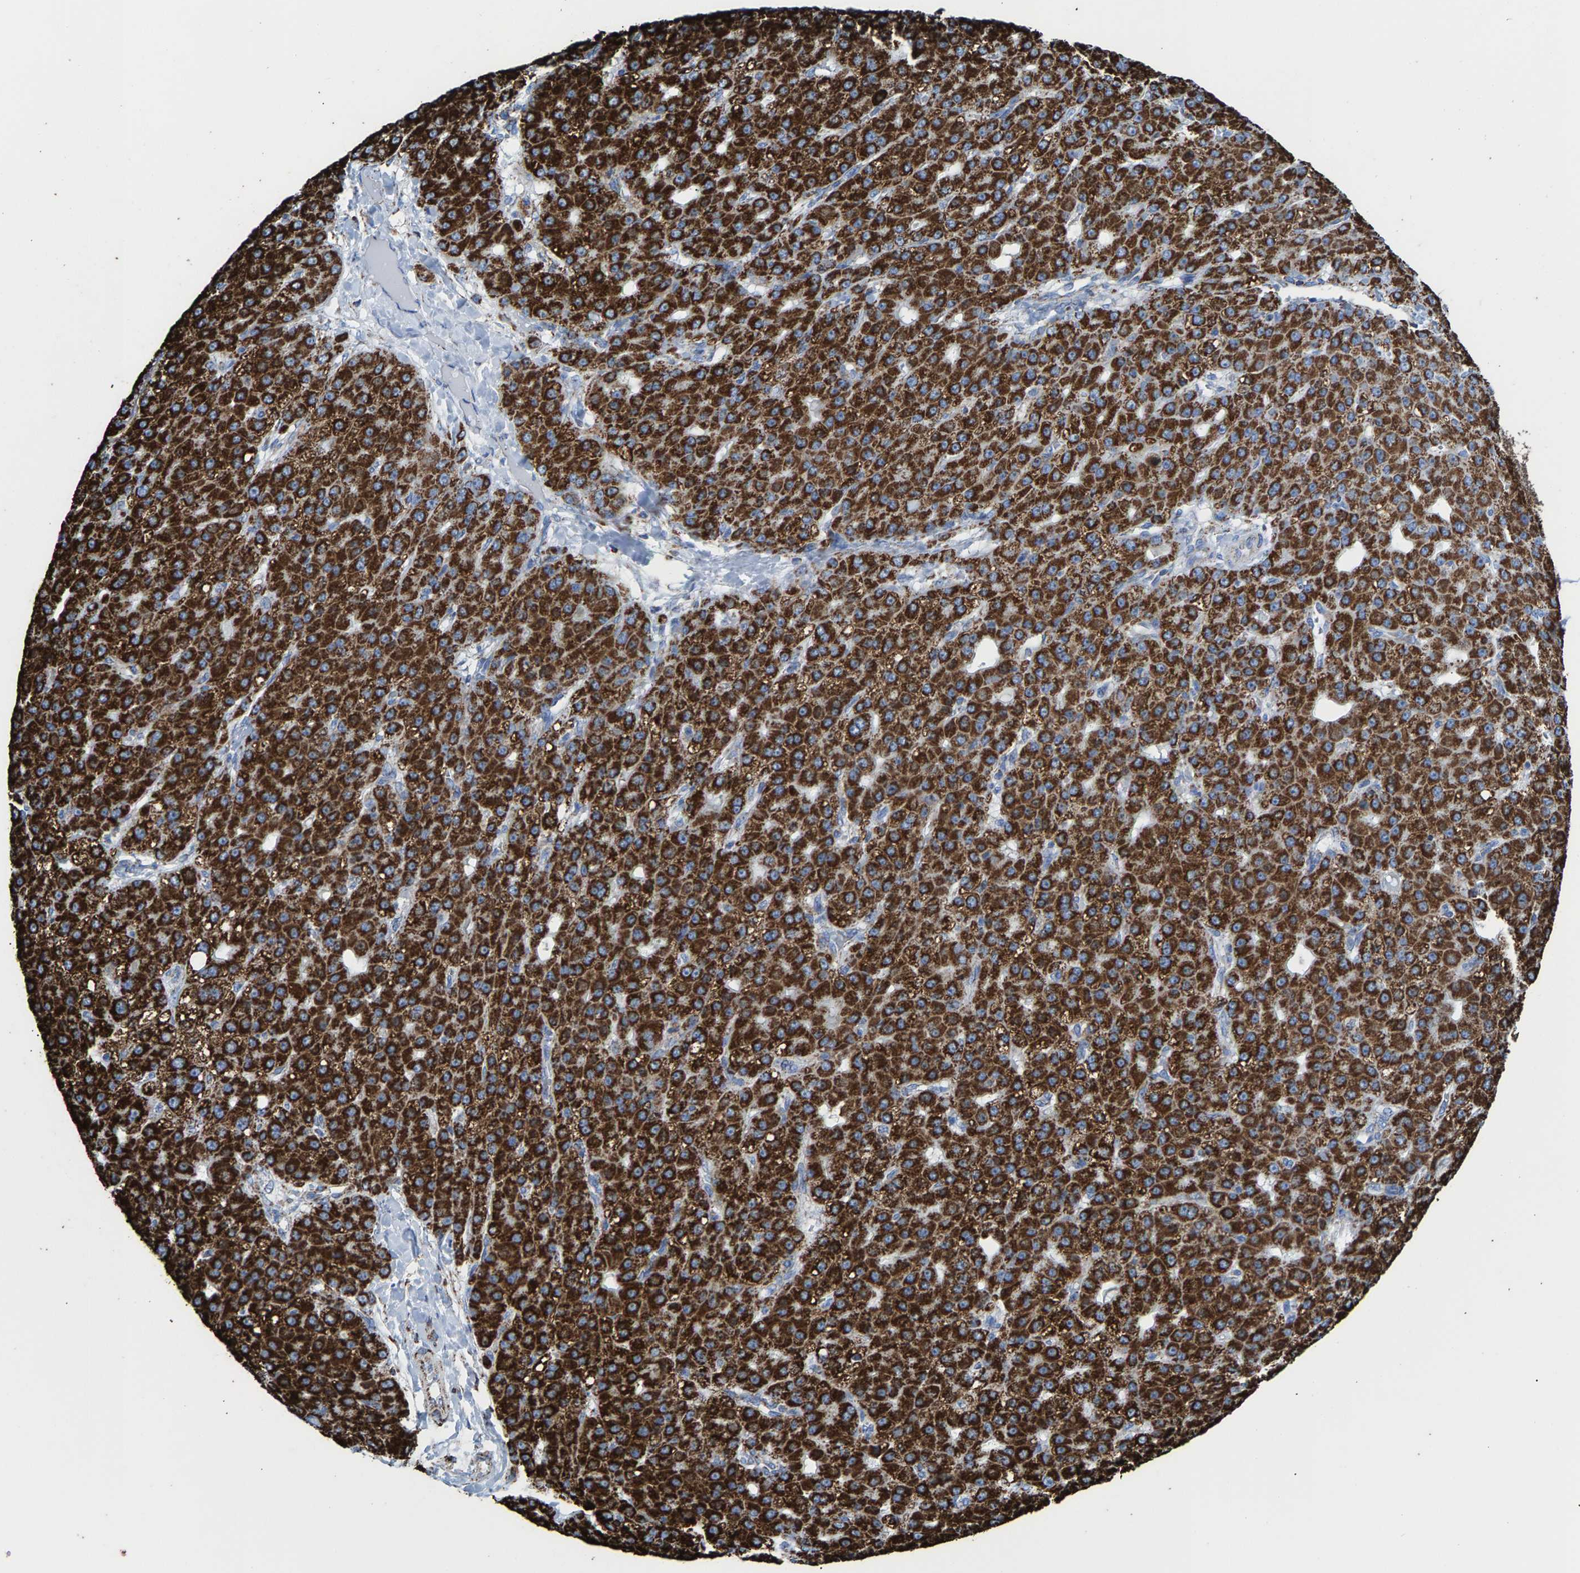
{"staining": {"intensity": "strong", "quantity": ">75%", "location": "cytoplasmic/membranous"}, "tissue": "liver cancer", "cell_type": "Tumor cells", "image_type": "cancer", "snomed": [{"axis": "morphology", "description": "Carcinoma, Hepatocellular, NOS"}, {"axis": "topography", "description": "Liver"}], "caption": "A high-resolution image shows immunohistochemistry (IHC) staining of liver cancer, which shows strong cytoplasmic/membranous staining in approximately >75% of tumor cells. Immunohistochemistry (ihc) stains the protein in brown and the nuclei are stained blue.", "gene": "ECHS1", "patient": {"sex": "male", "age": 67}}